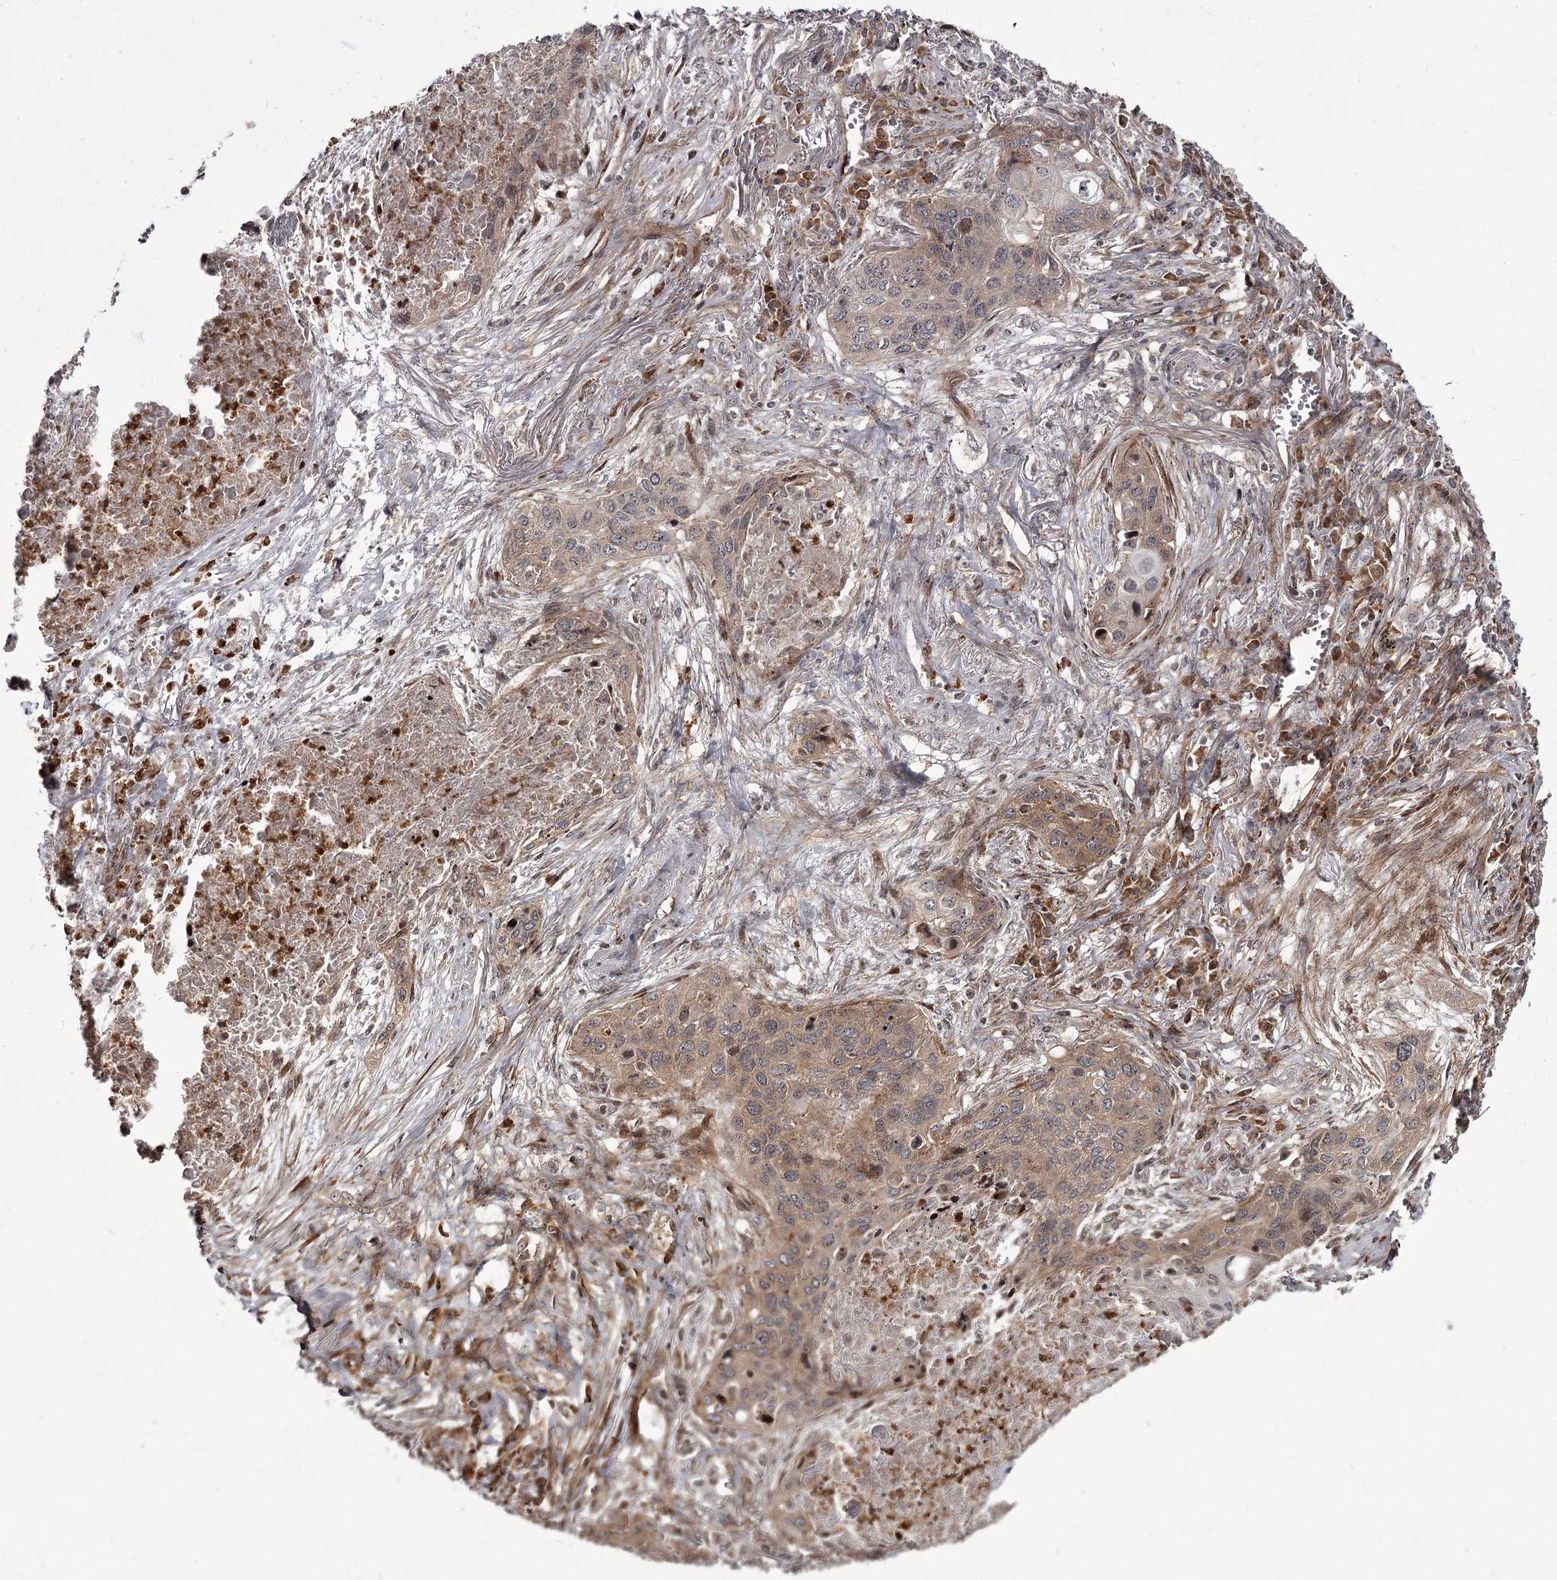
{"staining": {"intensity": "weak", "quantity": "<25%", "location": "cytoplasmic/membranous"}, "tissue": "lung cancer", "cell_type": "Tumor cells", "image_type": "cancer", "snomed": [{"axis": "morphology", "description": "Squamous cell carcinoma, NOS"}, {"axis": "topography", "description": "Lung"}], "caption": "The immunohistochemistry (IHC) photomicrograph has no significant positivity in tumor cells of lung cancer (squamous cell carcinoma) tissue.", "gene": "THAP9", "patient": {"sex": "female", "age": 63}}